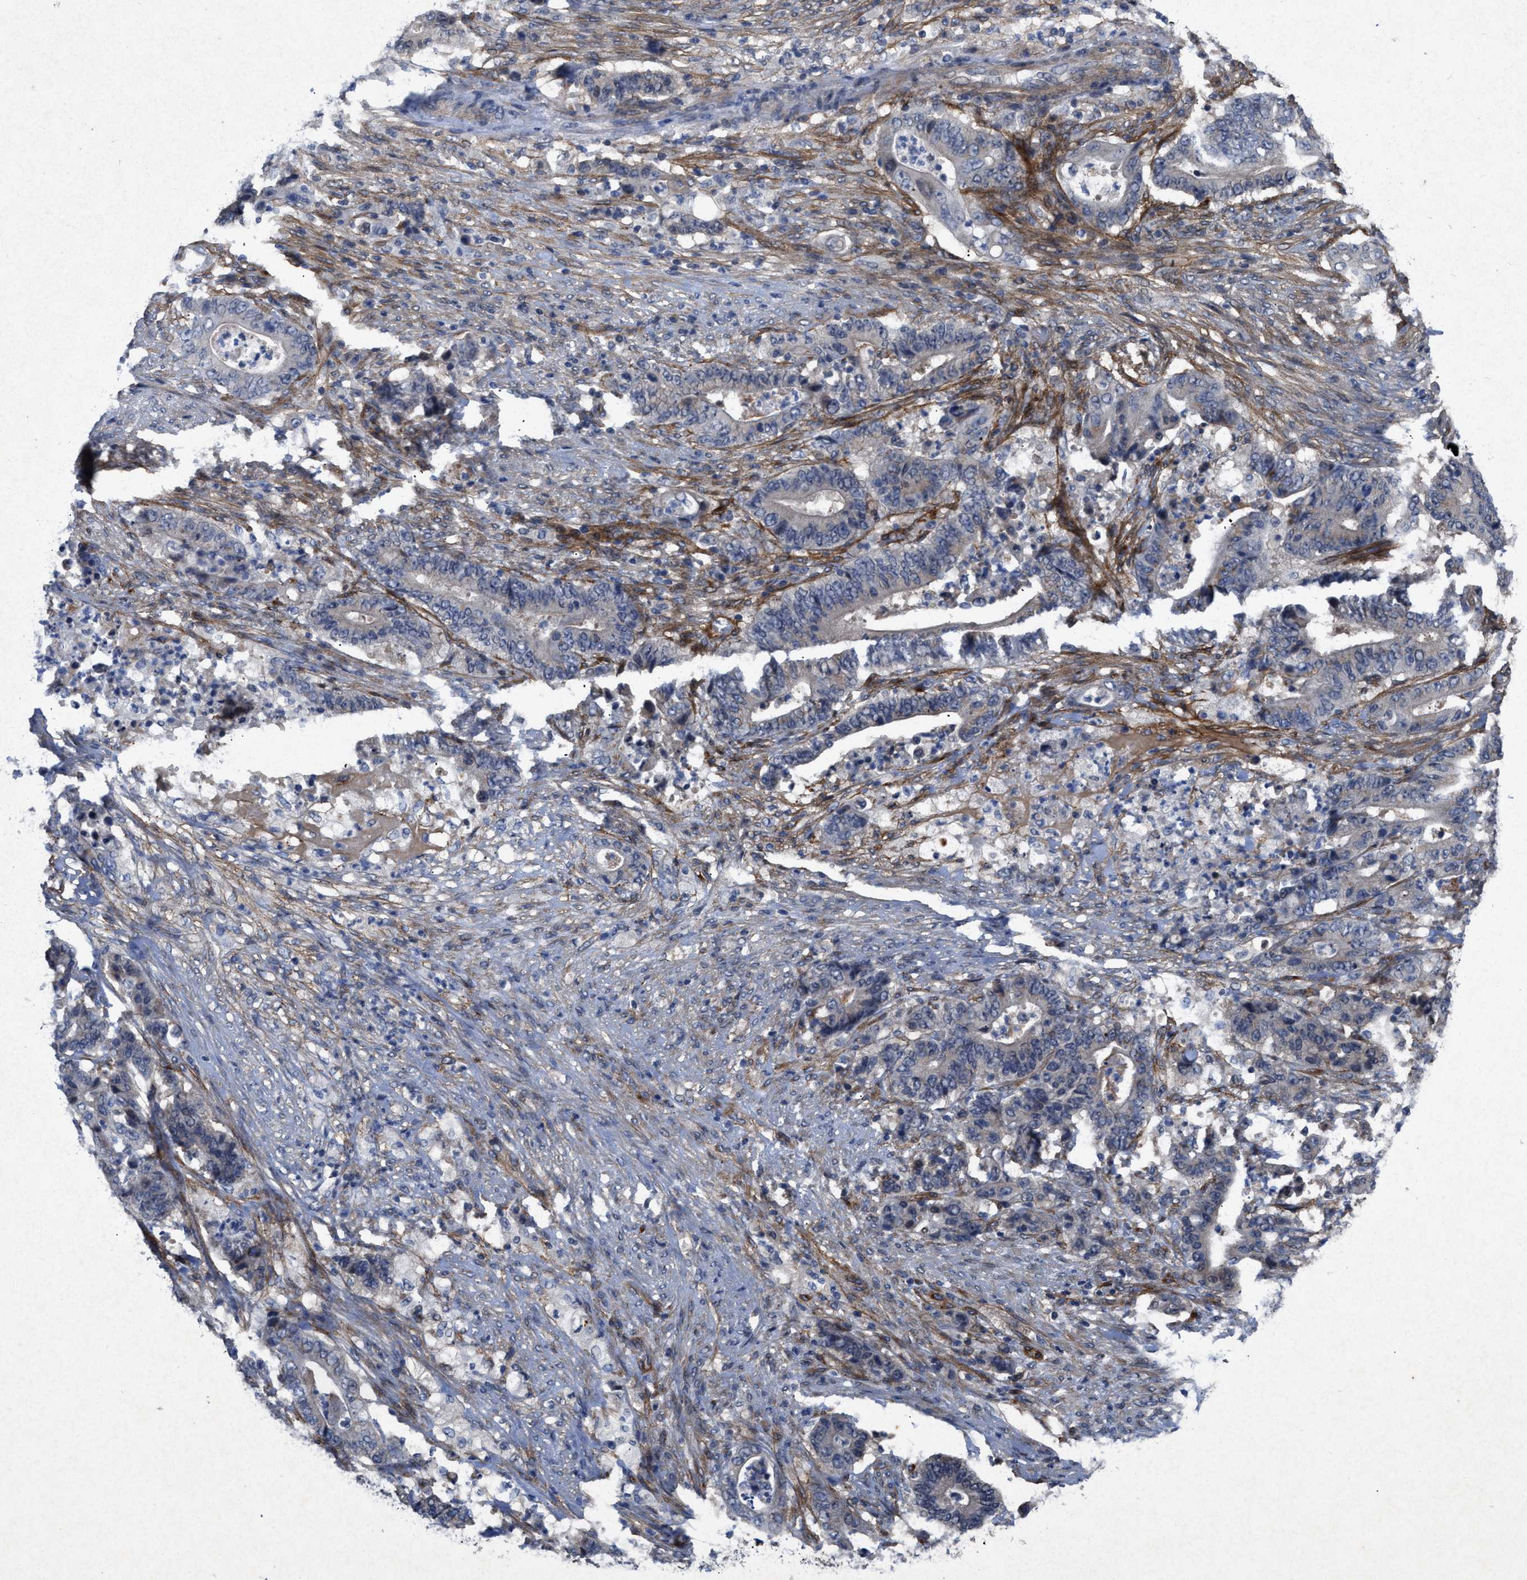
{"staining": {"intensity": "negative", "quantity": "none", "location": "none"}, "tissue": "stomach cancer", "cell_type": "Tumor cells", "image_type": "cancer", "snomed": [{"axis": "morphology", "description": "Adenocarcinoma, NOS"}, {"axis": "topography", "description": "Stomach"}], "caption": "Immunohistochemistry (IHC) micrograph of neoplastic tissue: stomach cancer stained with DAB shows no significant protein expression in tumor cells.", "gene": "PDGFRA", "patient": {"sex": "female", "age": 73}}